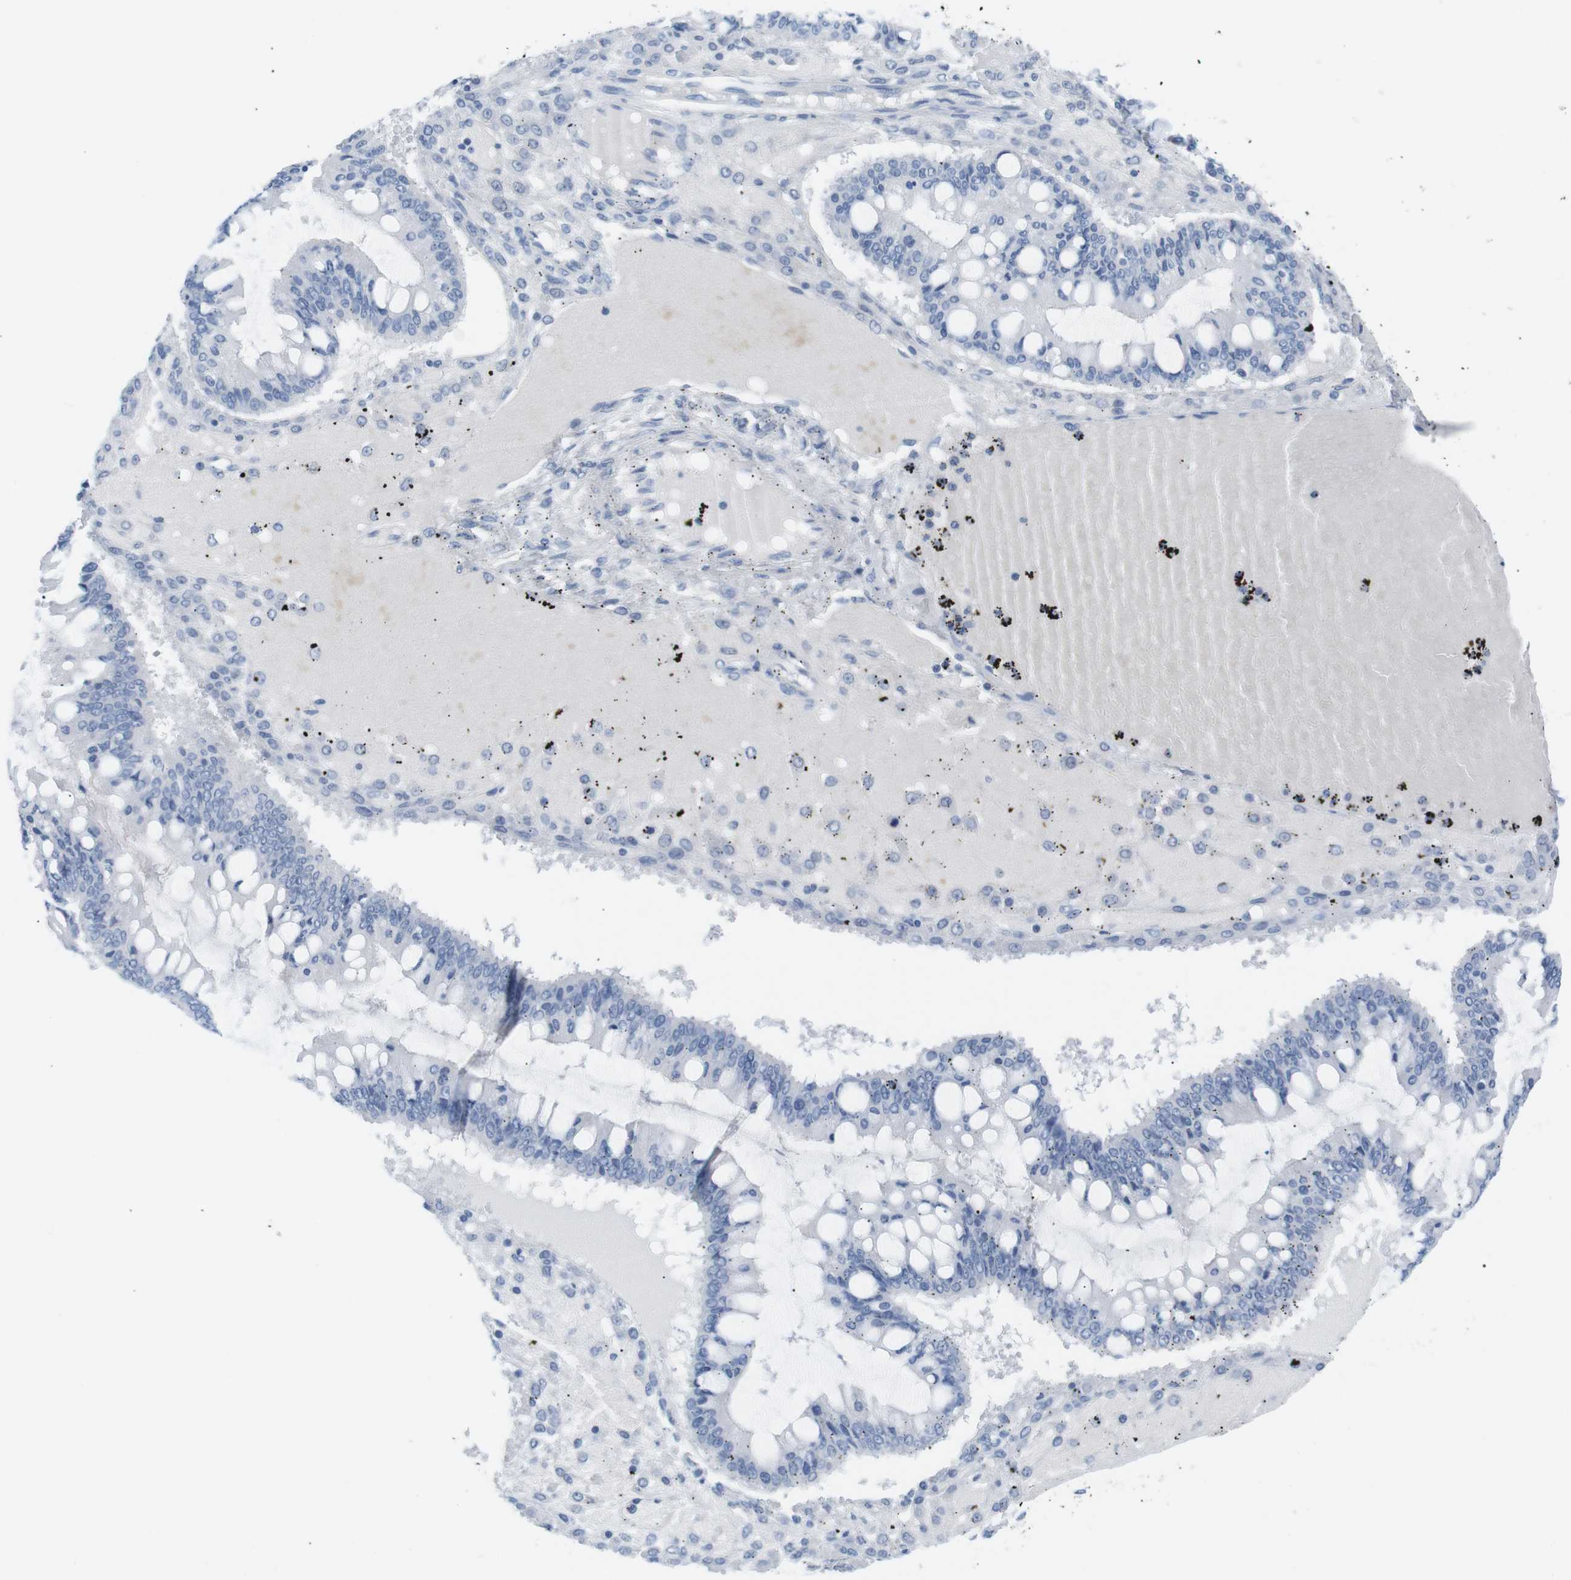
{"staining": {"intensity": "negative", "quantity": "none", "location": "none"}, "tissue": "ovarian cancer", "cell_type": "Tumor cells", "image_type": "cancer", "snomed": [{"axis": "morphology", "description": "Cystadenocarcinoma, mucinous, NOS"}, {"axis": "topography", "description": "Ovary"}], "caption": "The histopathology image exhibits no staining of tumor cells in ovarian cancer.", "gene": "HBG2", "patient": {"sex": "female", "age": 73}}